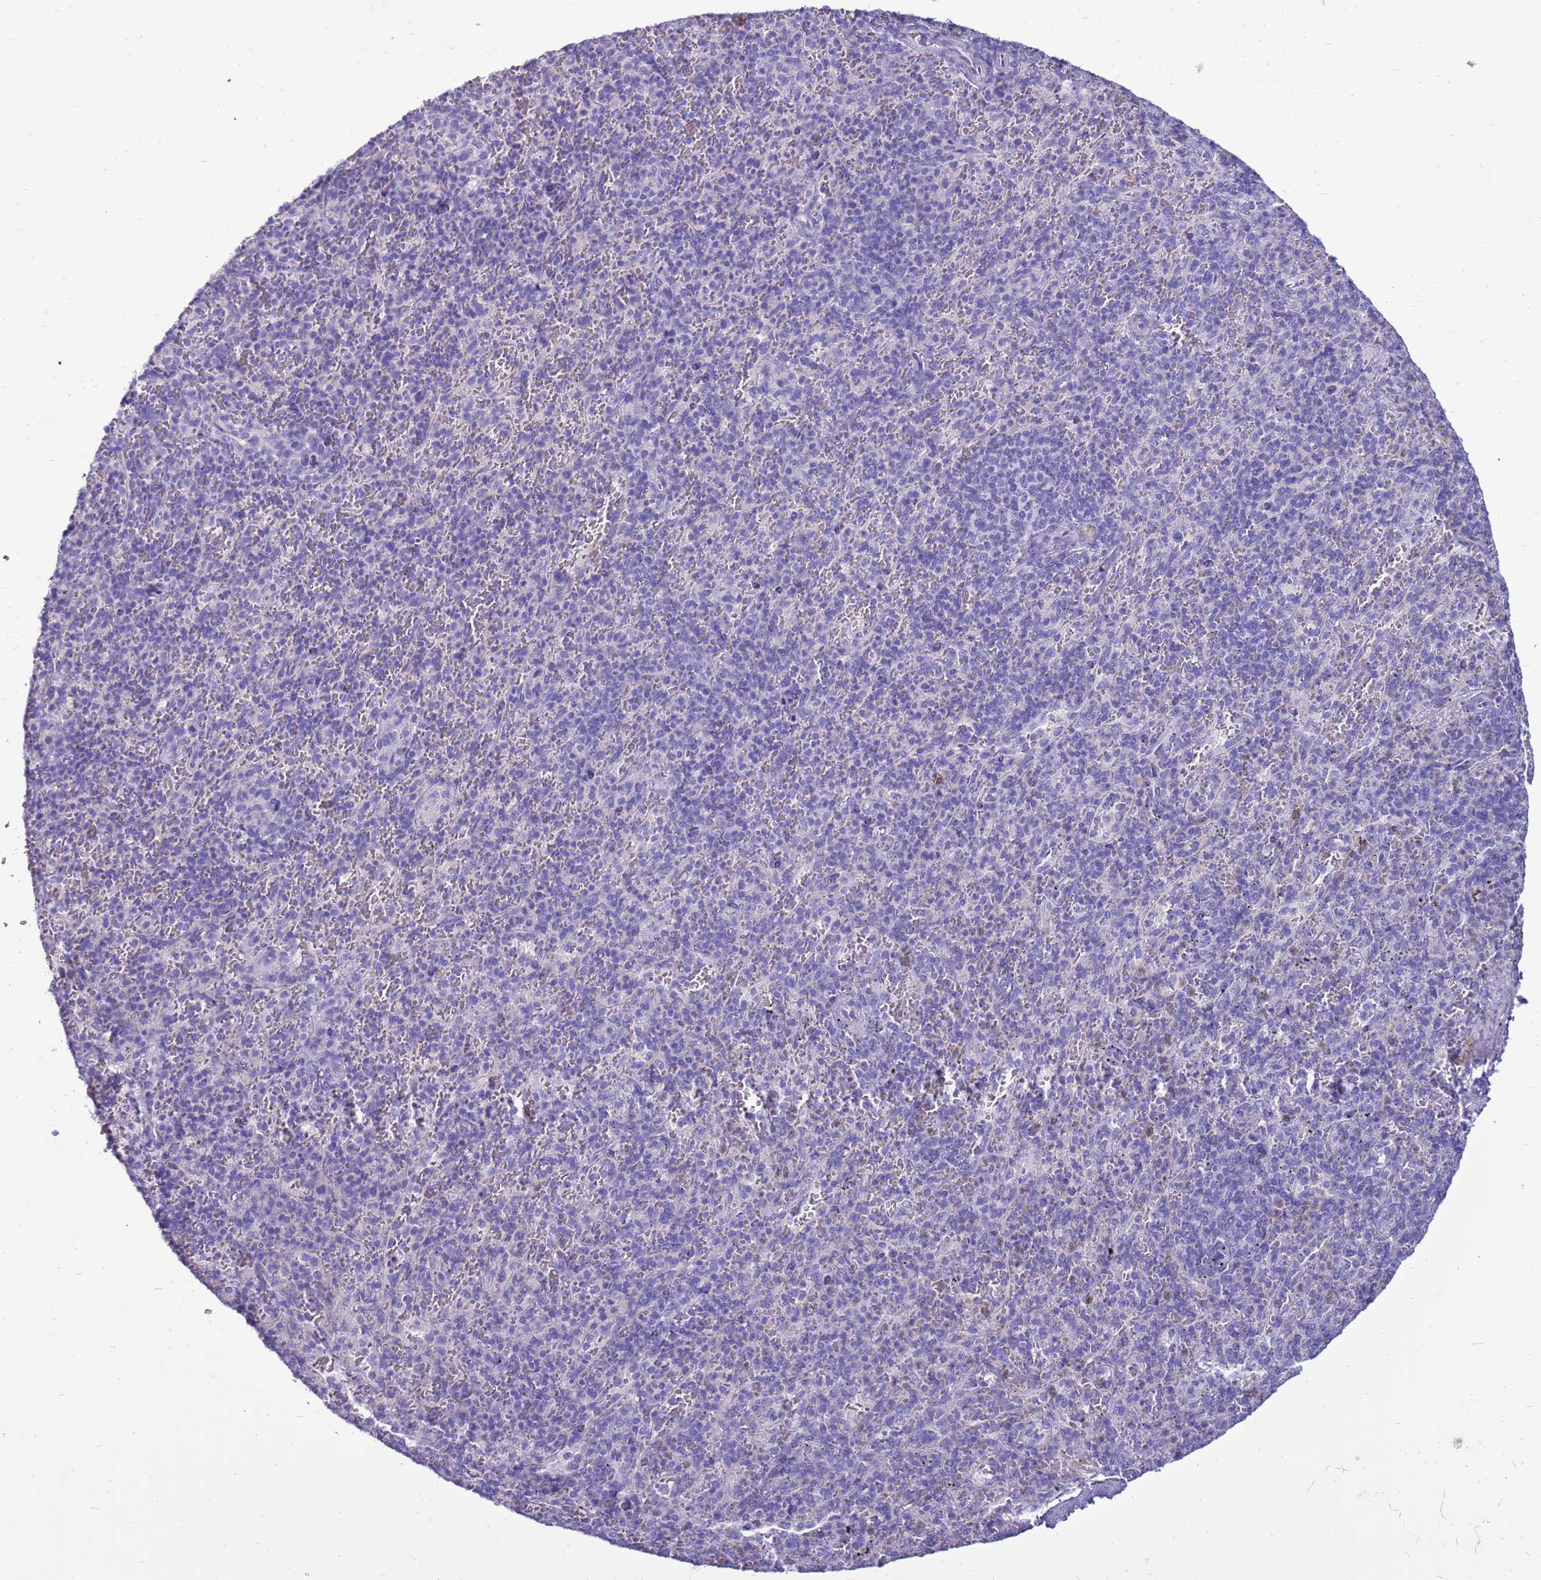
{"staining": {"intensity": "negative", "quantity": "none", "location": "none"}, "tissue": "spleen", "cell_type": "Cells in red pulp", "image_type": "normal", "snomed": [{"axis": "morphology", "description": "Normal tissue, NOS"}, {"axis": "topography", "description": "Spleen"}], "caption": "Immunohistochemistry of unremarkable spleen reveals no positivity in cells in red pulp. The staining is performed using DAB (3,3'-diaminobenzidine) brown chromogen with nuclei counter-stained in using hematoxylin.", "gene": "PDE10A", "patient": {"sex": "male", "age": 82}}